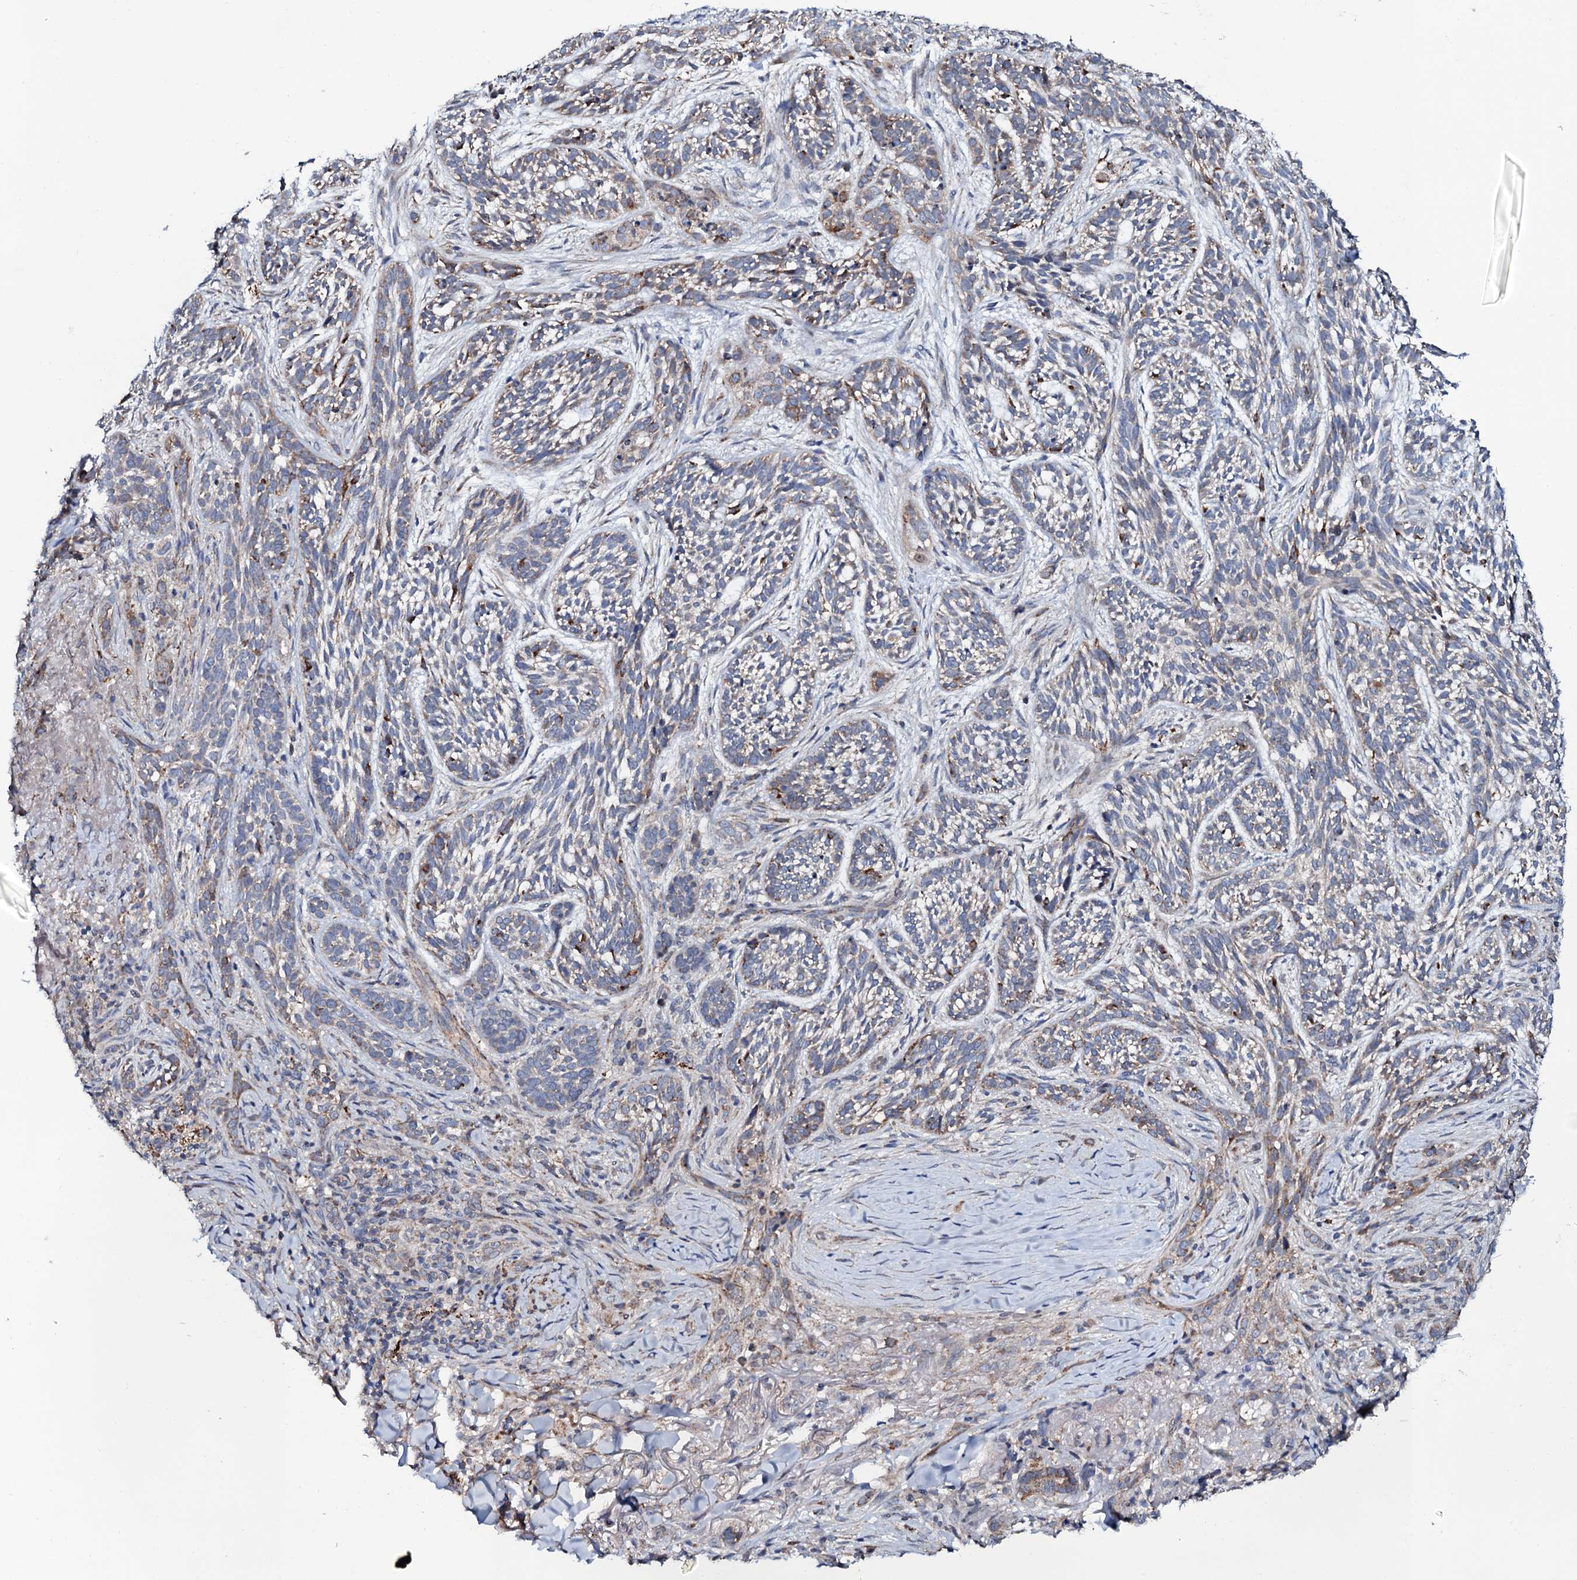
{"staining": {"intensity": "moderate", "quantity": "25%-75%", "location": "cytoplasmic/membranous"}, "tissue": "skin cancer", "cell_type": "Tumor cells", "image_type": "cancer", "snomed": [{"axis": "morphology", "description": "Basal cell carcinoma"}, {"axis": "topography", "description": "Skin"}], "caption": "A histopathology image of skin cancer stained for a protein reveals moderate cytoplasmic/membranous brown staining in tumor cells. (DAB IHC with brightfield microscopy, high magnification).", "gene": "PPP1R3D", "patient": {"sex": "male", "age": 71}}